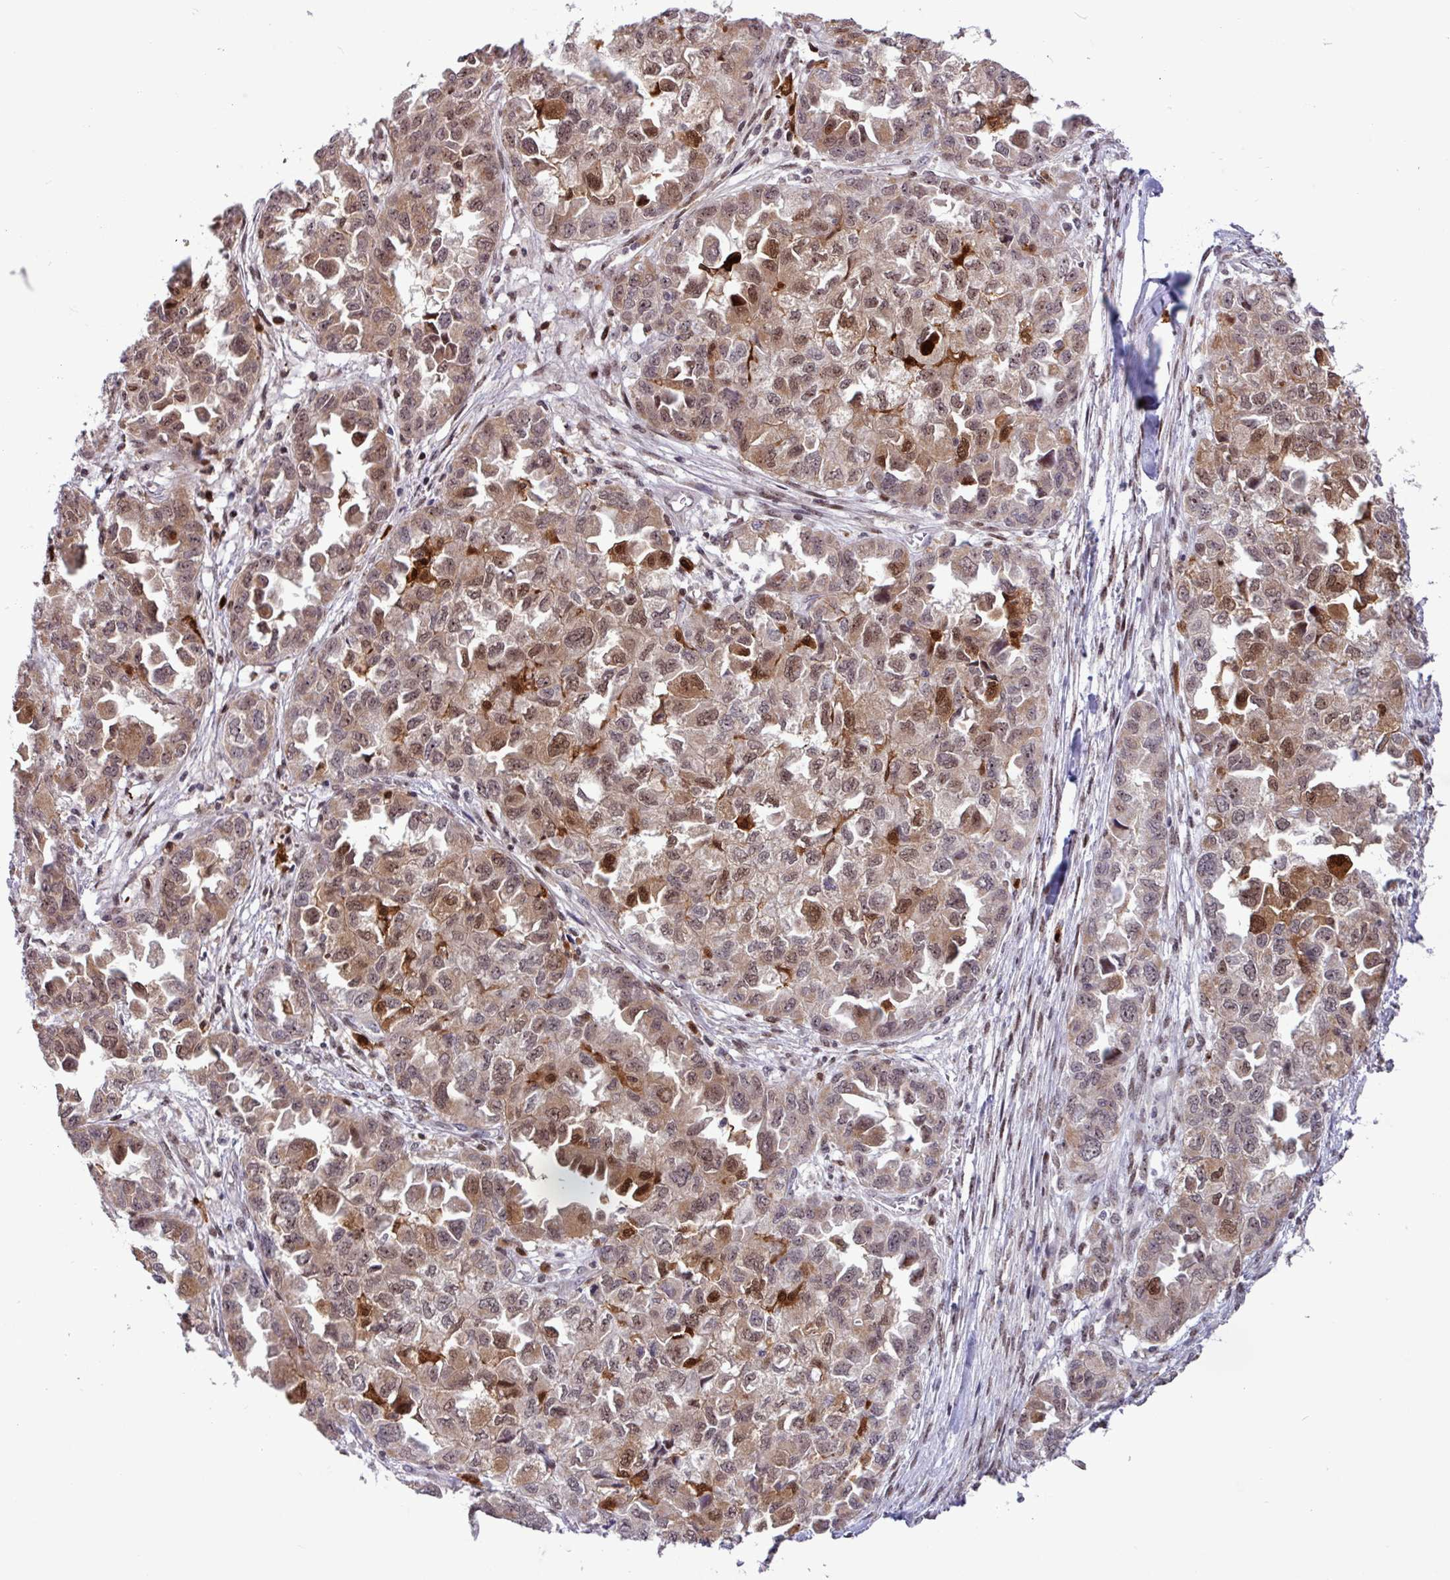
{"staining": {"intensity": "moderate", "quantity": ">75%", "location": "cytoplasmic/membranous,nuclear"}, "tissue": "ovarian cancer", "cell_type": "Tumor cells", "image_type": "cancer", "snomed": [{"axis": "morphology", "description": "Cystadenocarcinoma, serous, NOS"}, {"axis": "topography", "description": "Ovary"}], "caption": "Protein staining of ovarian cancer (serous cystadenocarcinoma) tissue demonstrates moderate cytoplasmic/membranous and nuclear expression in approximately >75% of tumor cells.", "gene": "BRD3", "patient": {"sex": "female", "age": 84}}